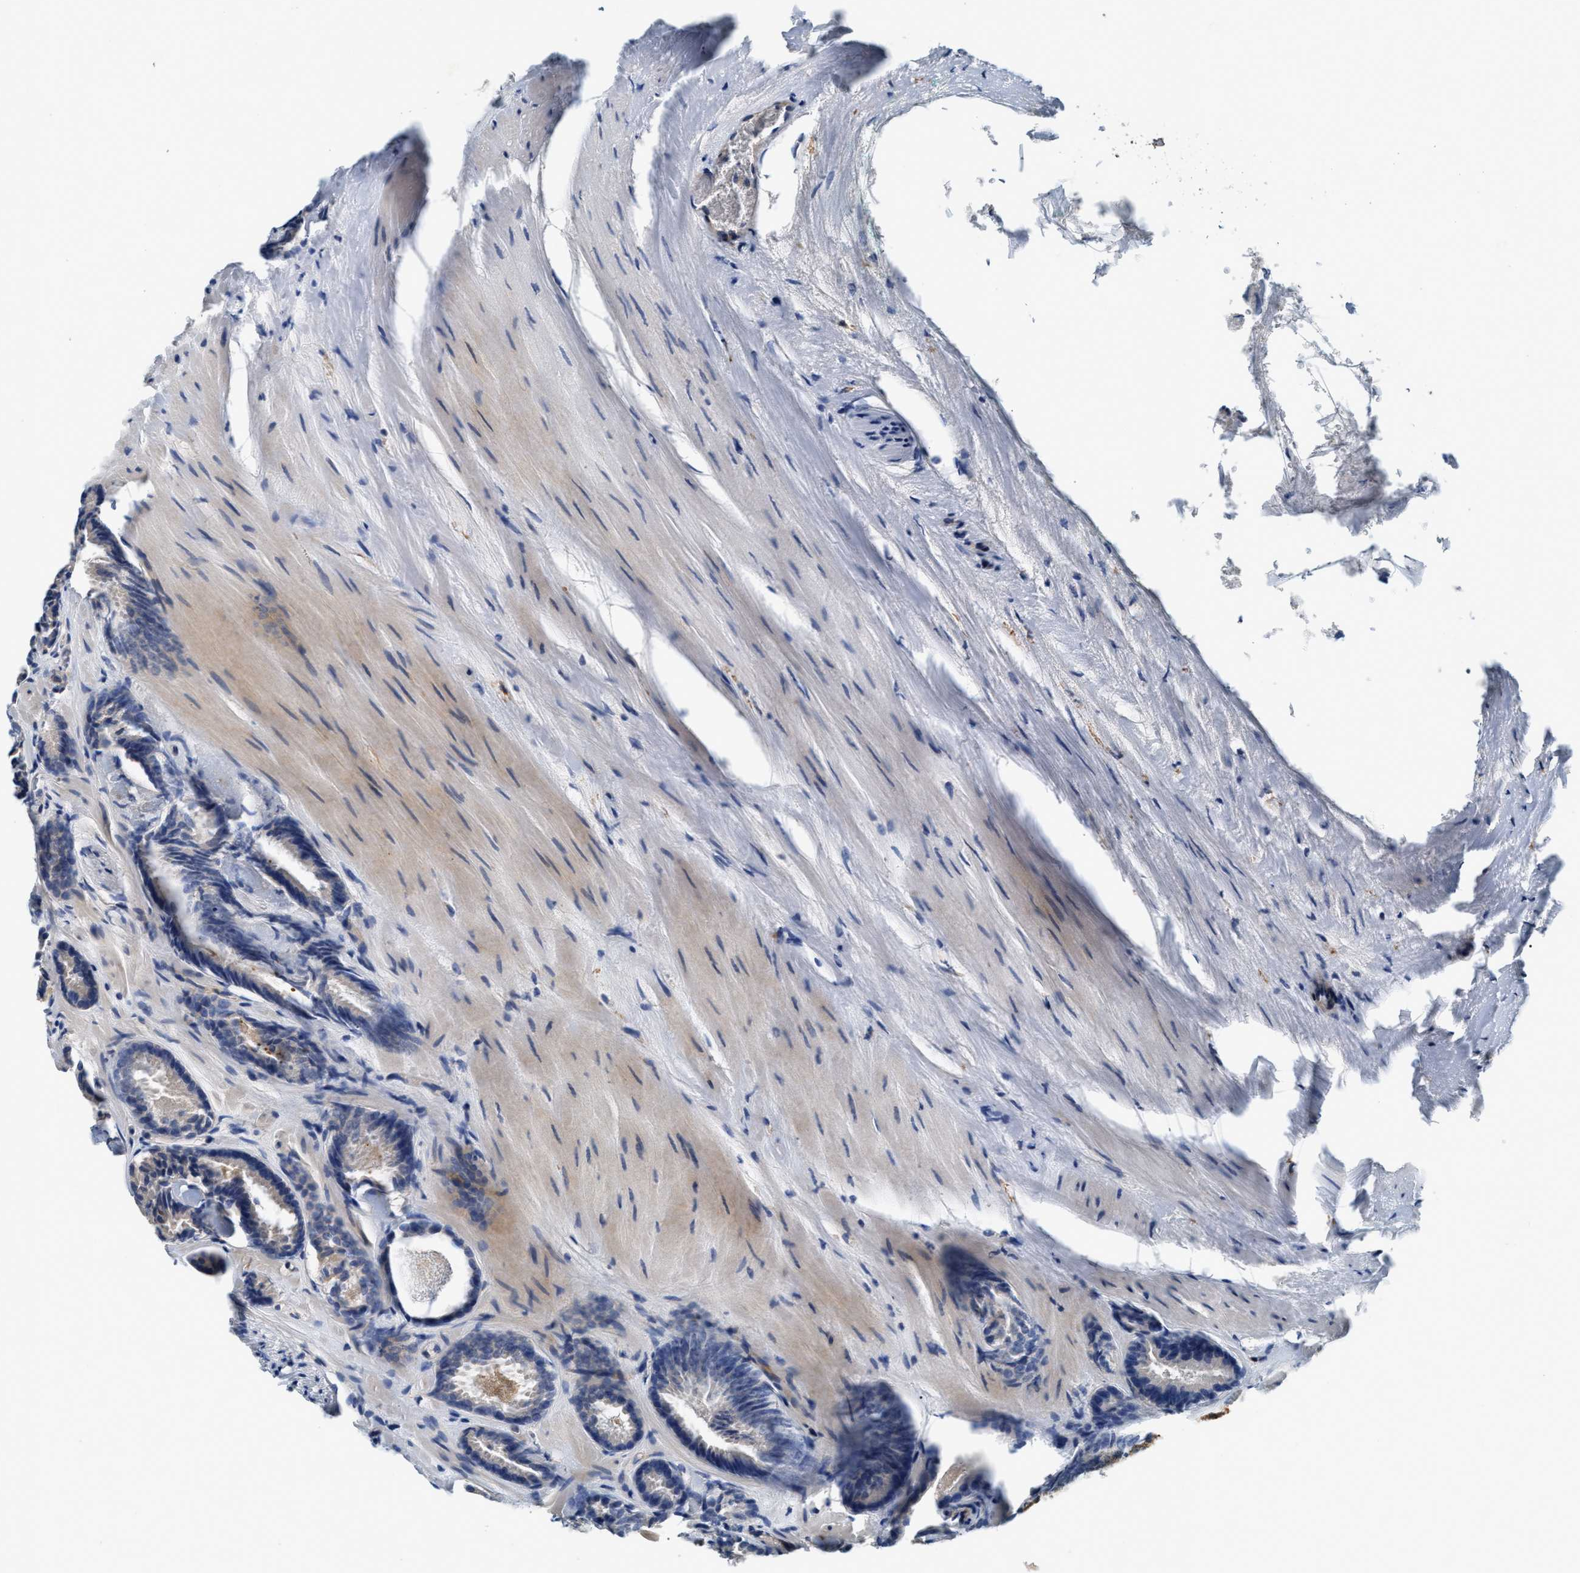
{"staining": {"intensity": "negative", "quantity": "none", "location": "none"}, "tissue": "prostate cancer", "cell_type": "Tumor cells", "image_type": "cancer", "snomed": [{"axis": "morphology", "description": "Adenocarcinoma, Low grade"}, {"axis": "topography", "description": "Prostate"}], "caption": "High power microscopy image of an IHC image of prostate adenocarcinoma (low-grade), revealing no significant positivity in tumor cells.", "gene": "NSUN7", "patient": {"sex": "male", "age": 51}}